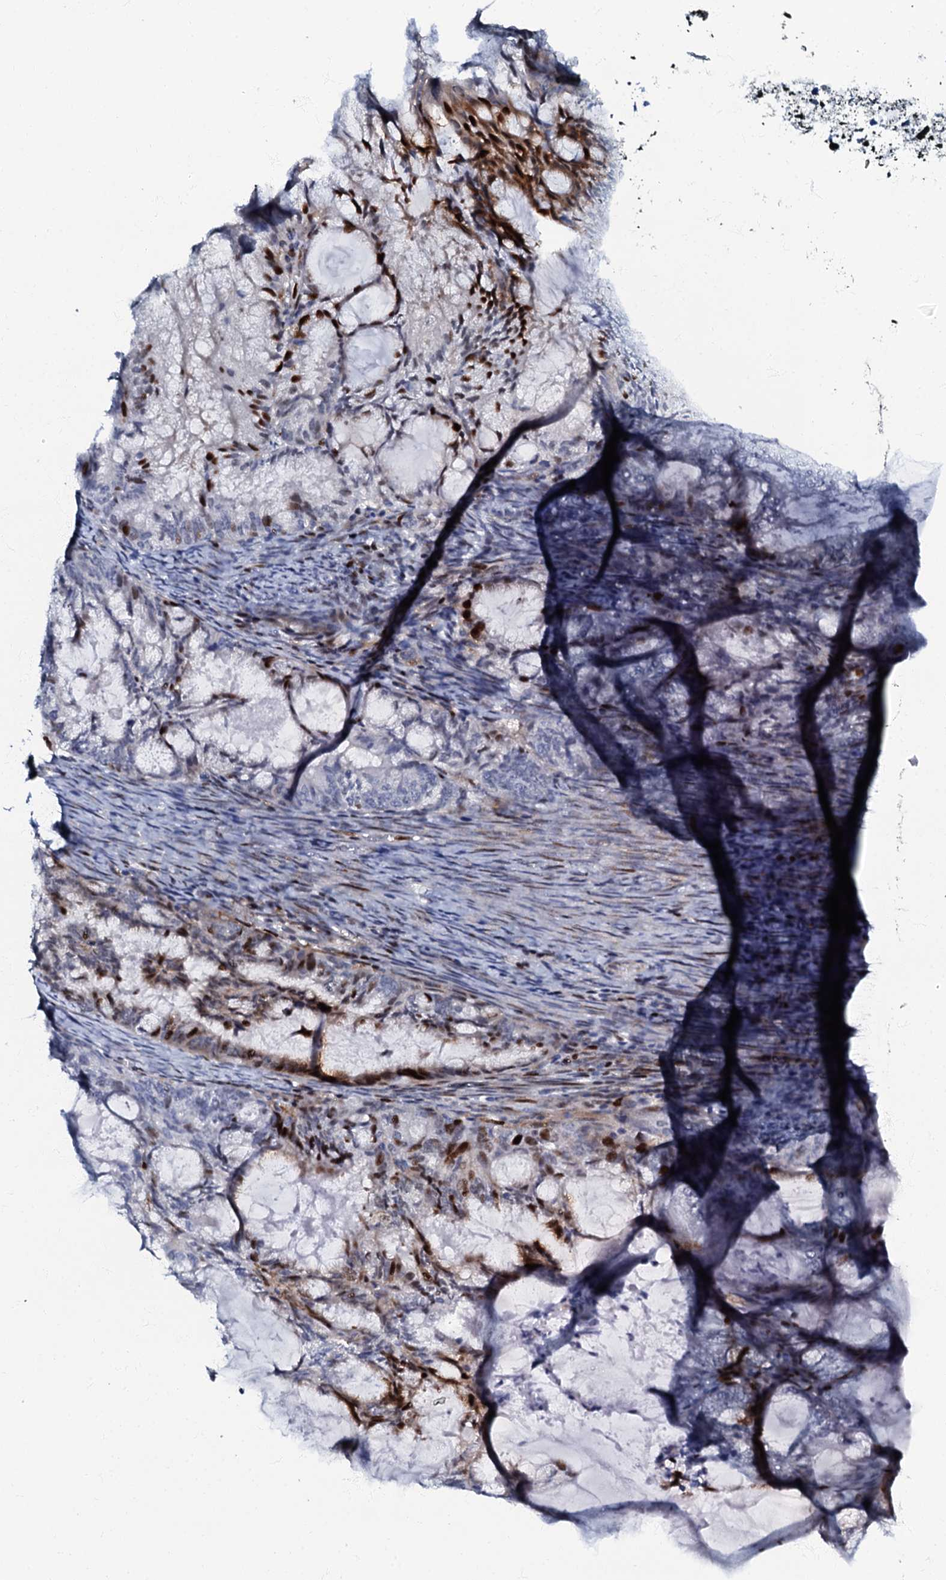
{"staining": {"intensity": "strong", "quantity": "25%-75%", "location": "cytoplasmic/membranous,nuclear"}, "tissue": "endometrial cancer", "cell_type": "Tumor cells", "image_type": "cancer", "snomed": [{"axis": "morphology", "description": "Adenocarcinoma, NOS"}, {"axis": "topography", "description": "Endometrium"}], "caption": "Protein expression by immunohistochemistry (IHC) reveals strong cytoplasmic/membranous and nuclear staining in approximately 25%-75% of tumor cells in endometrial cancer (adenocarcinoma).", "gene": "MFSD5", "patient": {"sex": "female", "age": 86}}